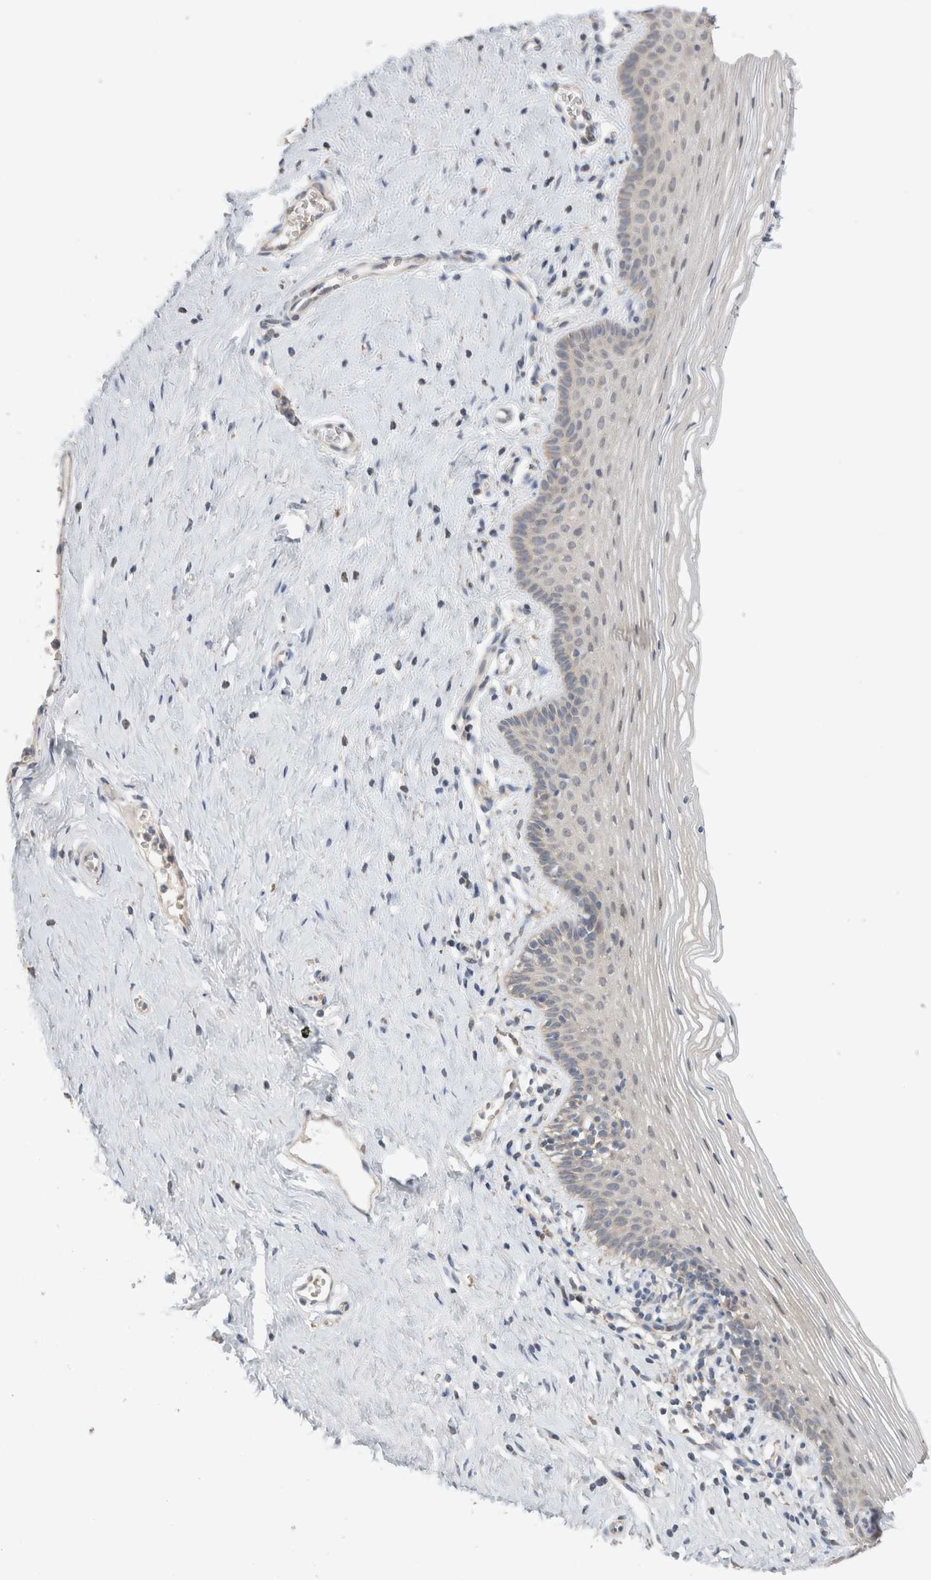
{"staining": {"intensity": "negative", "quantity": "none", "location": "none"}, "tissue": "vagina", "cell_type": "Squamous epithelial cells", "image_type": "normal", "snomed": [{"axis": "morphology", "description": "Normal tissue, NOS"}, {"axis": "topography", "description": "Vagina"}], "caption": "Immunohistochemistry micrograph of benign vagina: vagina stained with DAB demonstrates no significant protein positivity in squamous epithelial cells.", "gene": "CA13", "patient": {"sex": "female", "age": 32}}